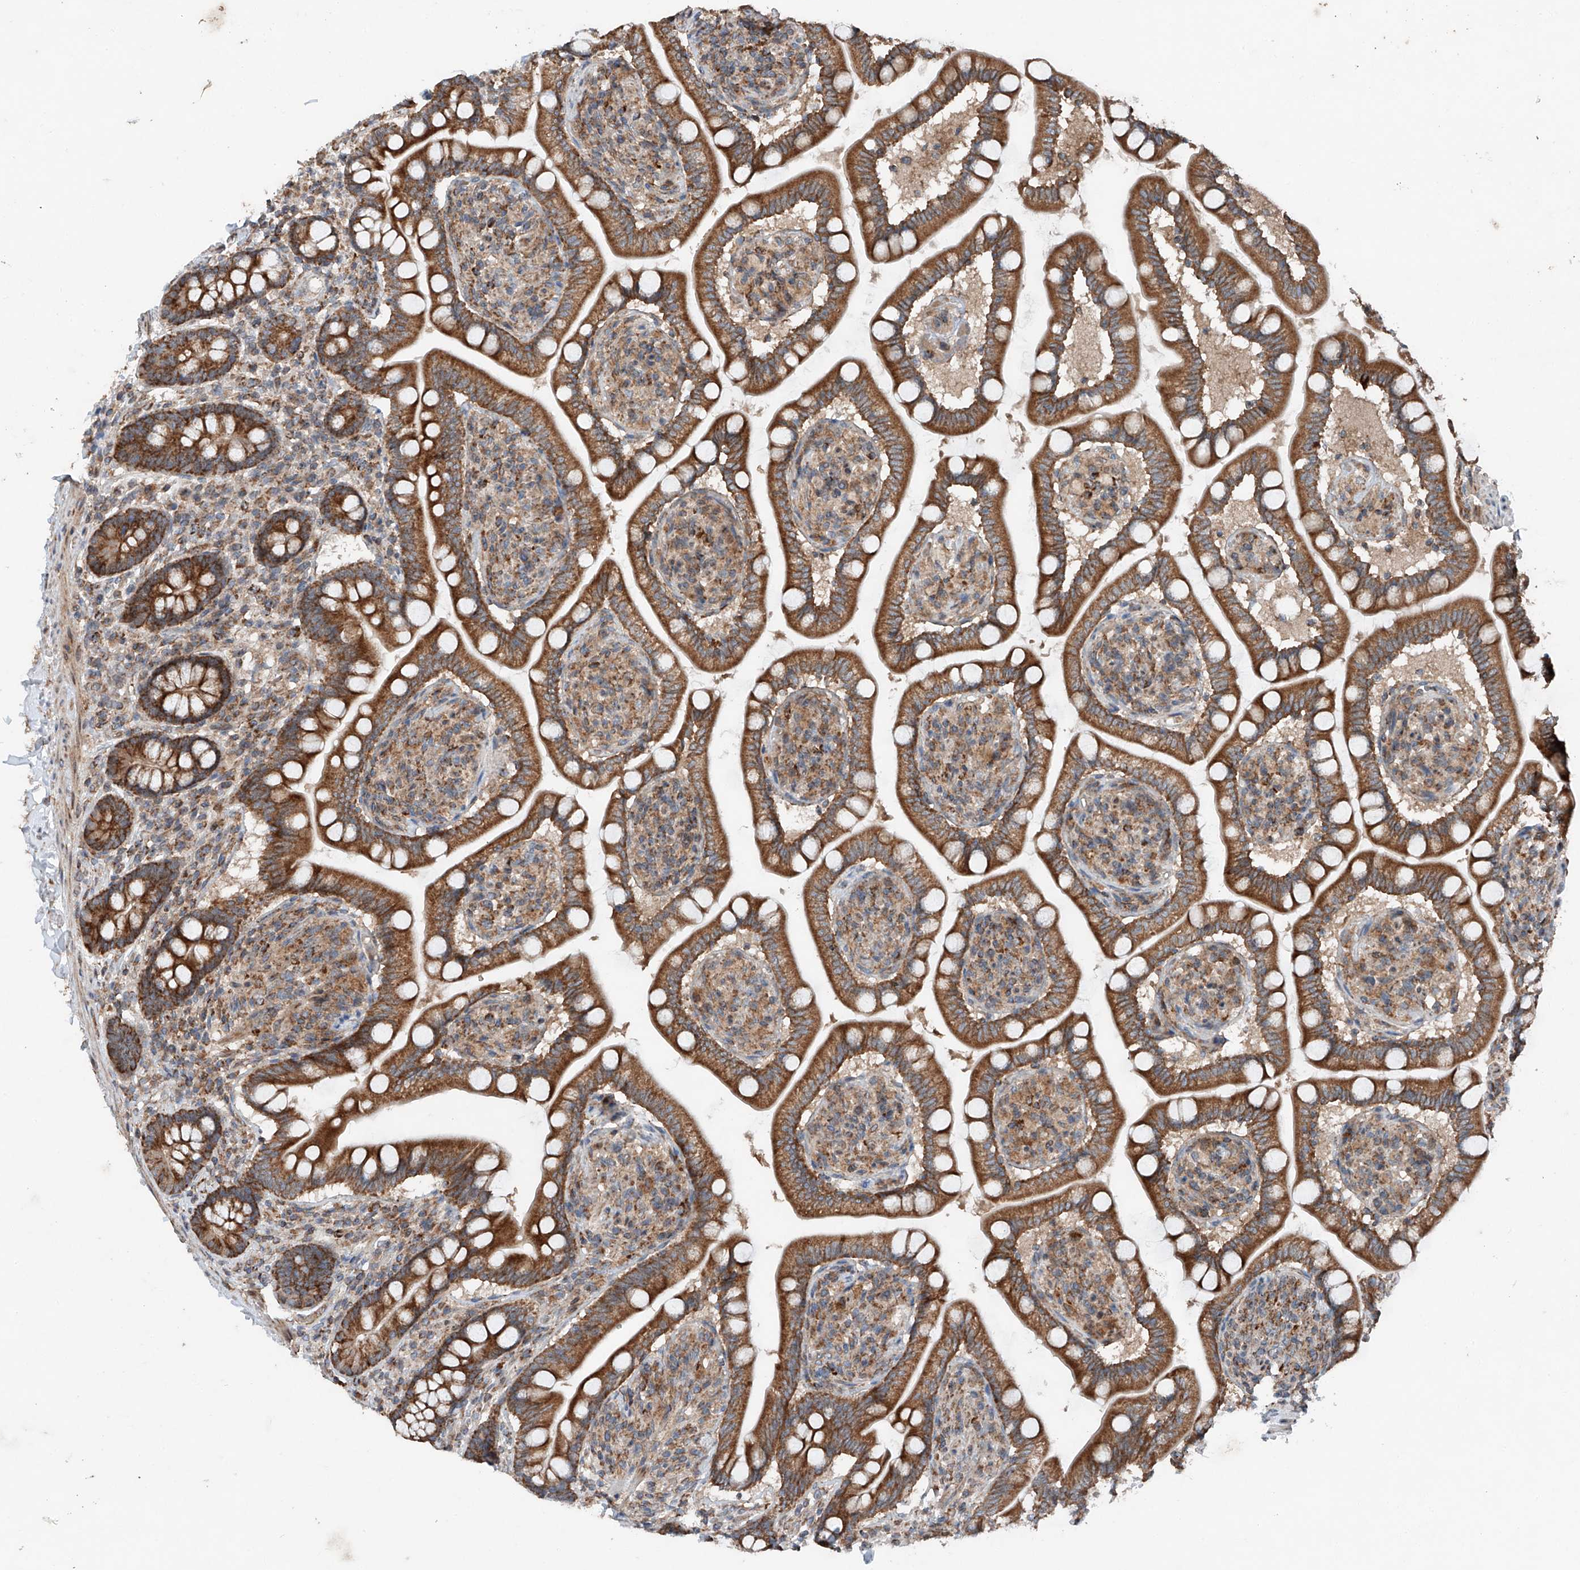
{"staining": {"intensity": "strong", "quantity": ">75%", "location": "cytoplasmic/membranous"}, "tissue": "small intestine", "cell_type": "Glandular cells", "image_type": "normal", "snomed": [{"axis": "morphology", "description": "Normal tissue, NOS"}, {"axis": "topography", "description": "Small intestine"}], "caption": "Protein expression analysis of unremarkable human small intestine reveals strong cytoplasmic/membranous expression in approximately >75% of glandular cells.", "gene": "AP4B1", "patient": {"sex": "female", "age": 64}}